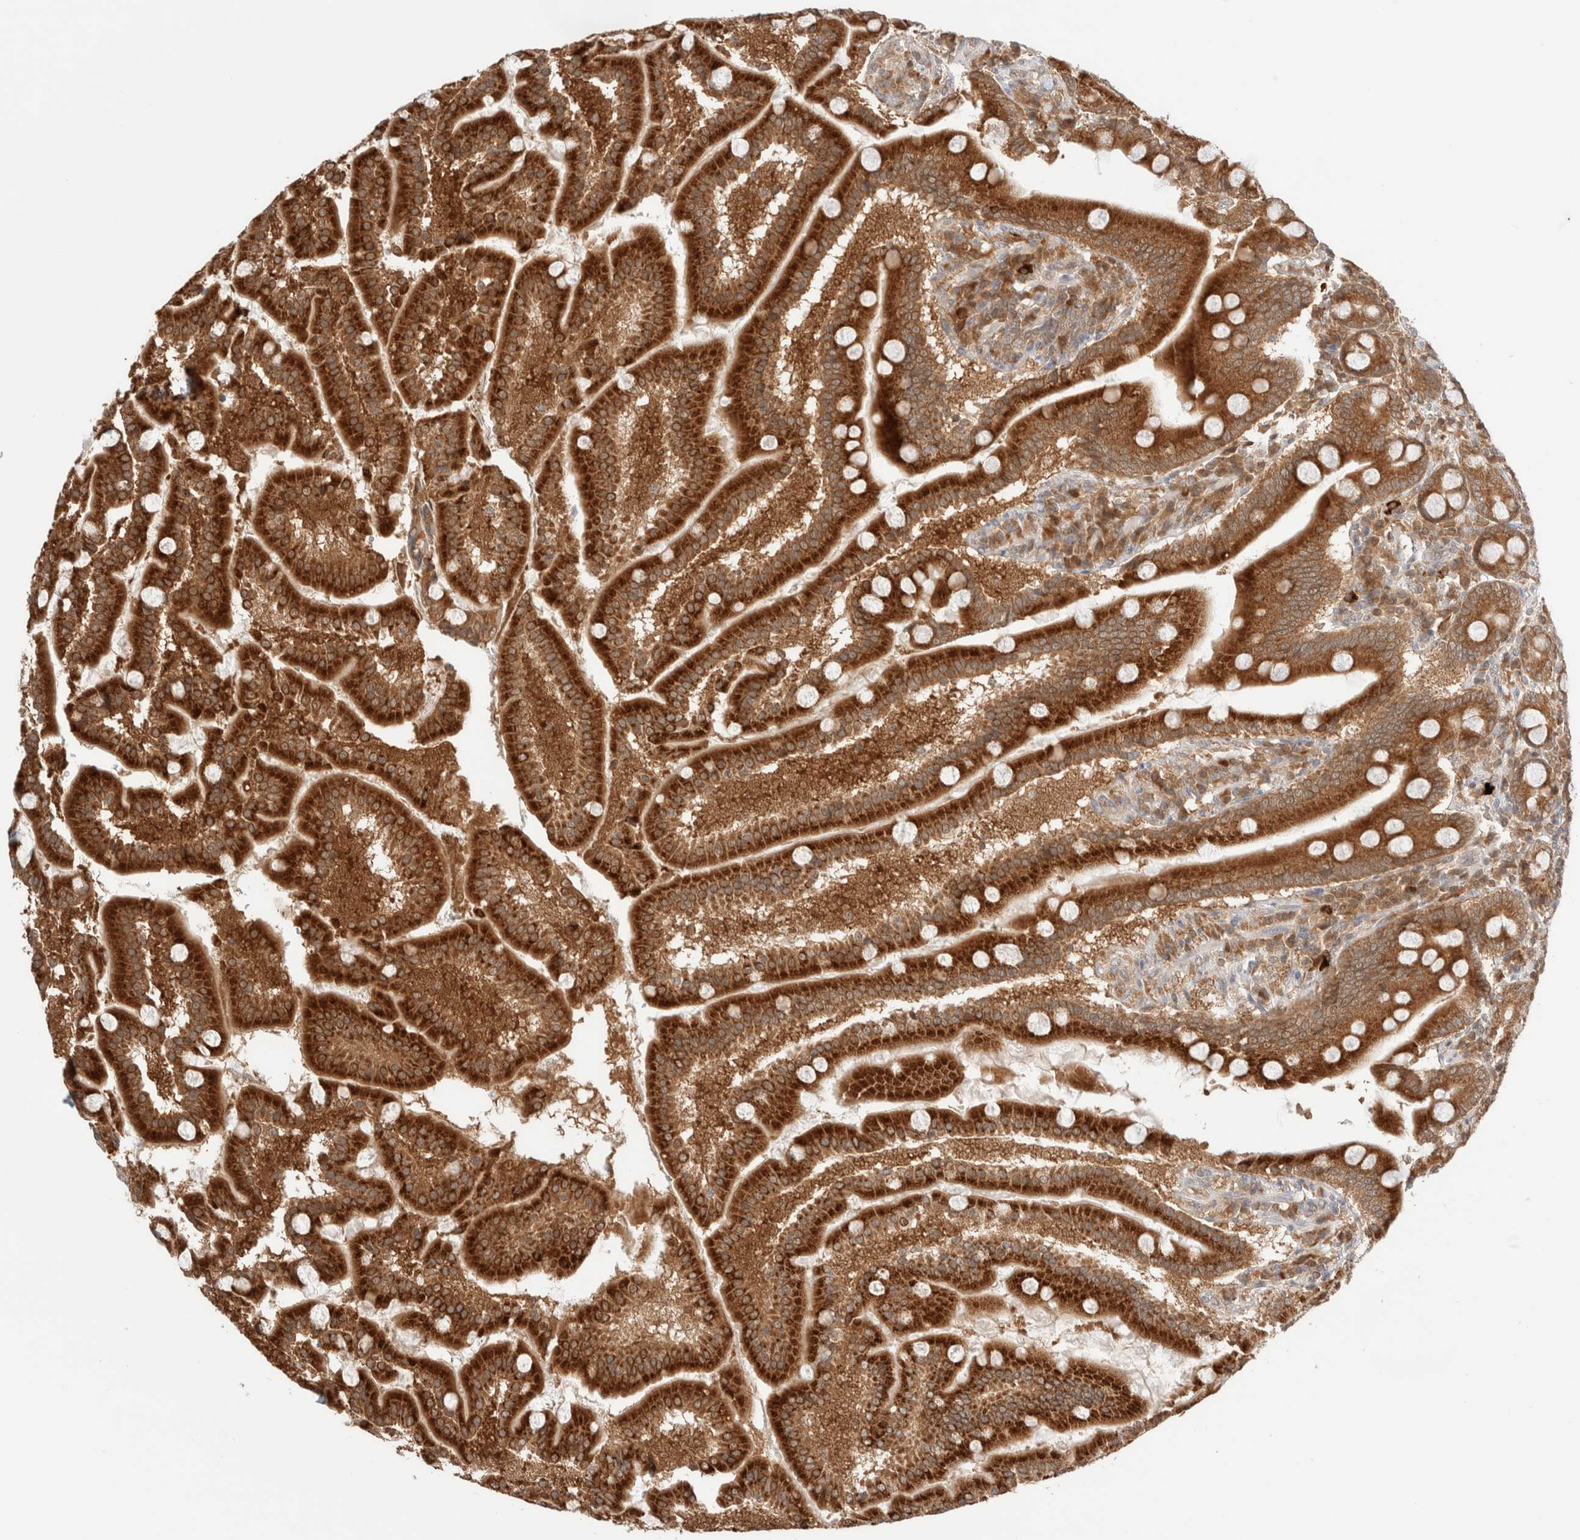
{"staining": {"intensity": "strong", "quantity": ">75%", "location": "cytoplasmic/membranous"}, "tissue": "duodenum", "cell_type": "Glandular cells", "image_type": "normal", "snomed": [{"axis": "morphology", "description": "Normal tissue, NOS"}, {"axis": "topography", "description": "Duodenum"}], "caption": "A brown stain shows strong cytoplasmic/membranous expression of a protein in glandular cells of unremarkable human duodenum.", "gene": "XKR4", "patient": {"sex": "male", "age": 50}}